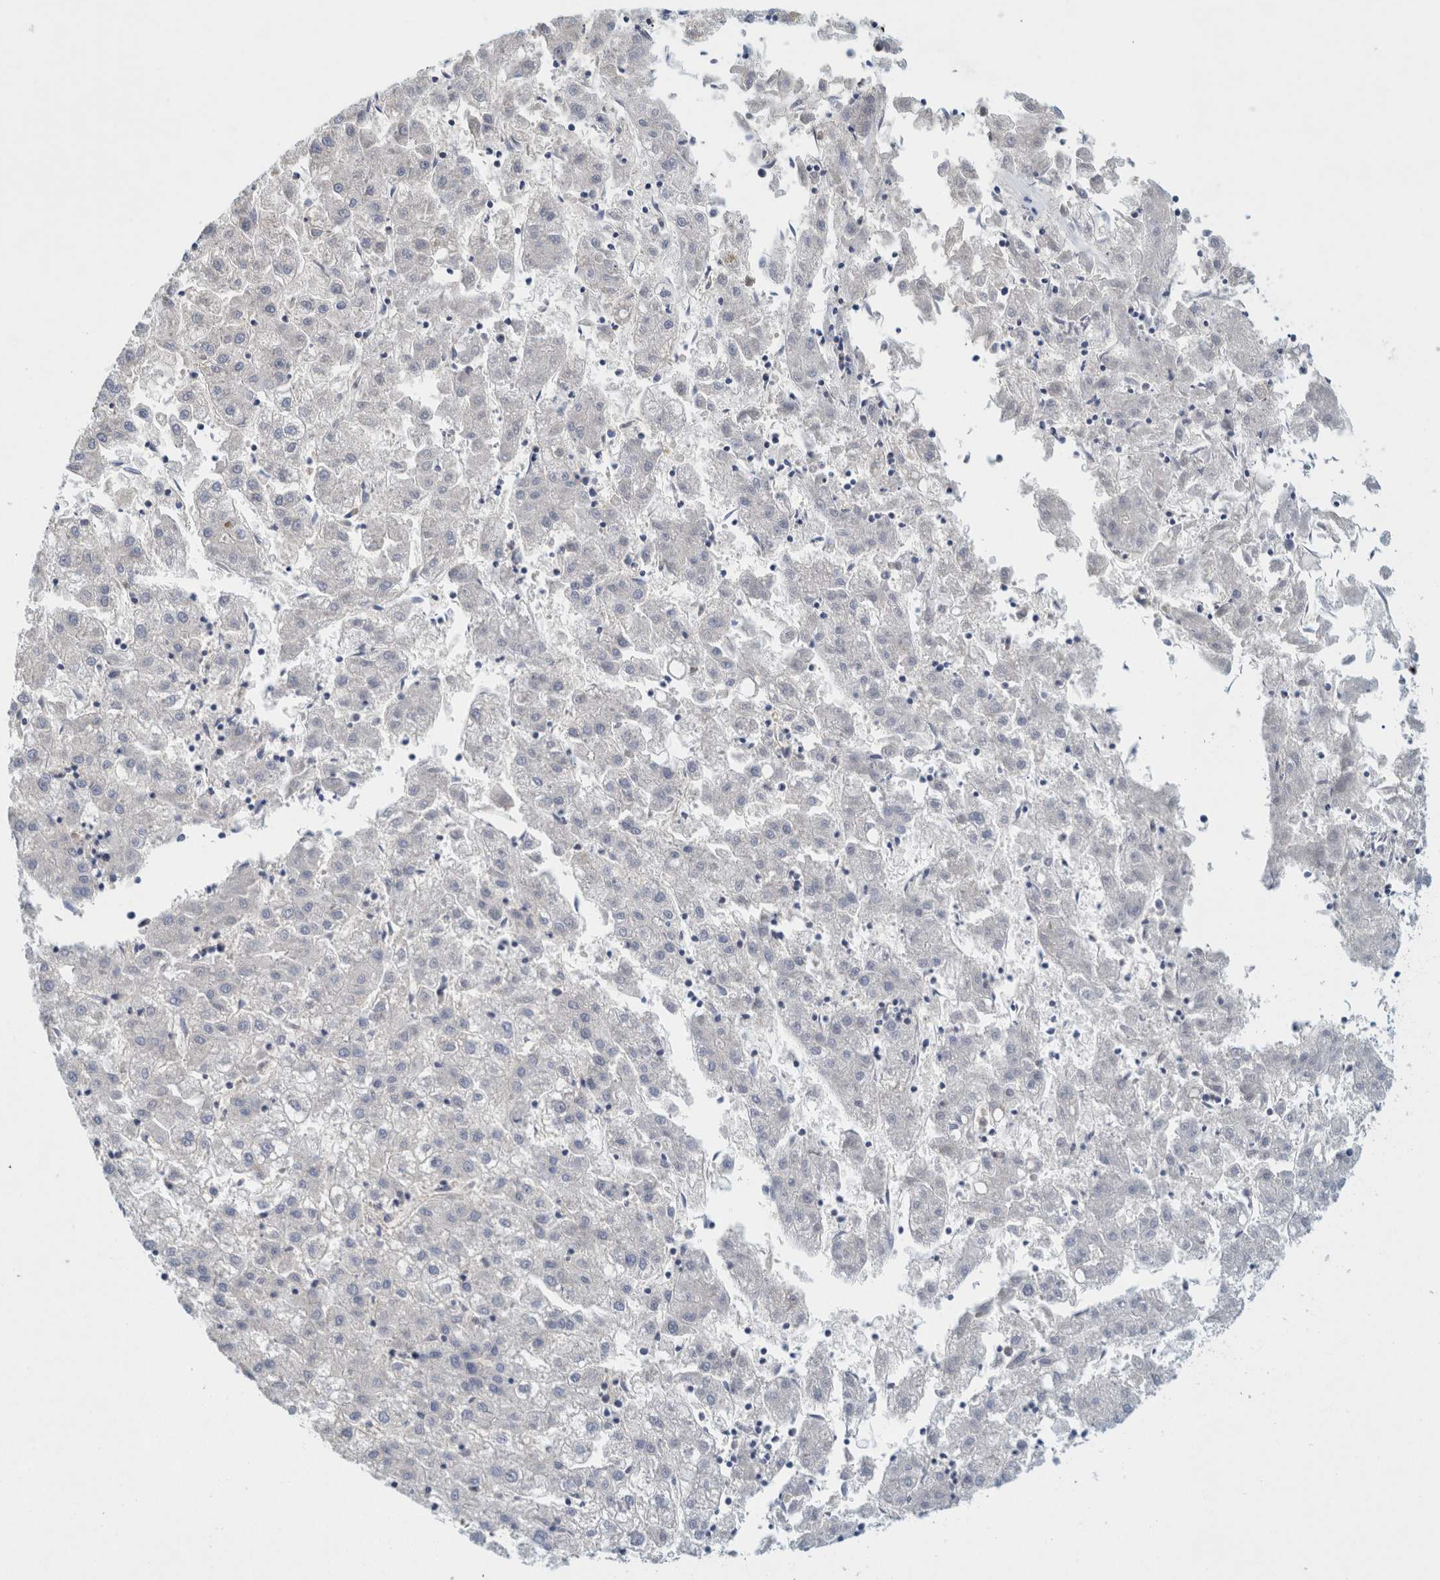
{"staining": {"intensity": "negative", "quantity": "none", "location": "none"}, "tissue": "liver cancer", "cell_type": "Tumor cells", "image_type": "cancer", "snomed": [{"axis": "morphology", "description": "Carcinoma, Hepatocellular, NOS"}, {"axis": "topography", "description": "Liver"}], "caption": "Tumor cells show no significant protein positivity in liver hepatocellular carcinoma.", "gene": "ZNF324B", "patient": {"sex": "male", "age": 72}}